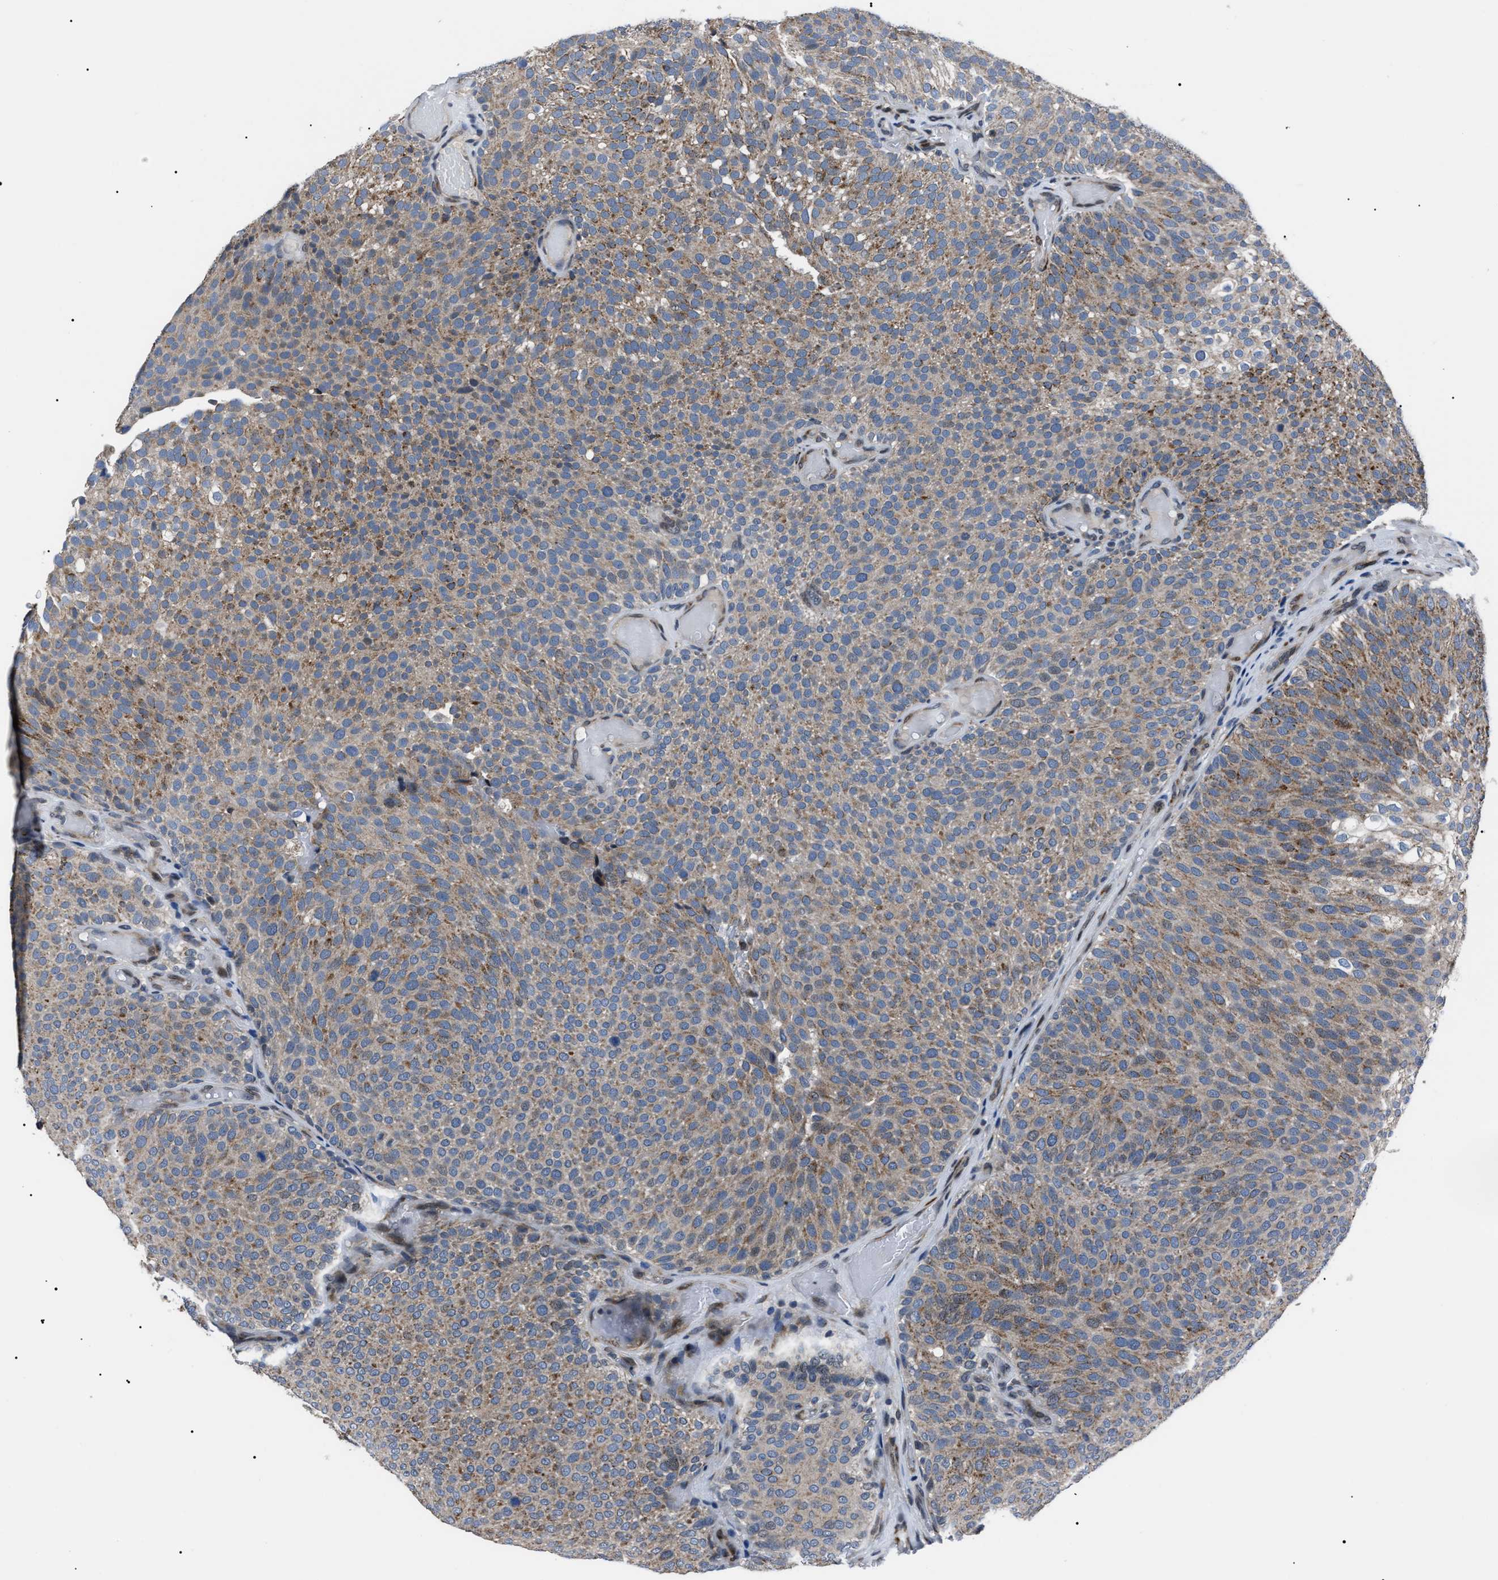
{"staining": {"intensity": "weak", "quantity": ">75%", "location": "cytoplasmic/membranous"}, "tissue": "urothelial cancer", "cell_type": "Tumor cells", "image_type": "cancer", "snomed": [{"axis": "morphology", "description": "Urothelial carcinoma, Low grade"}, {"axis": "topography", "description": "Urinary bladder"}], "caption": "Urothelial cancer was stained to show a protein in brown. There is low levels of weak cytoplasmic/membranous expression in about >75% of tumor cells. The staining was performed using DAB to visualize the protein expression in brown, while the nuclei were stained in blue with hematoxylin (Magnification: 20x).", "gene": "LRRC14", "patient": {"sex": "male", "age": 78}}